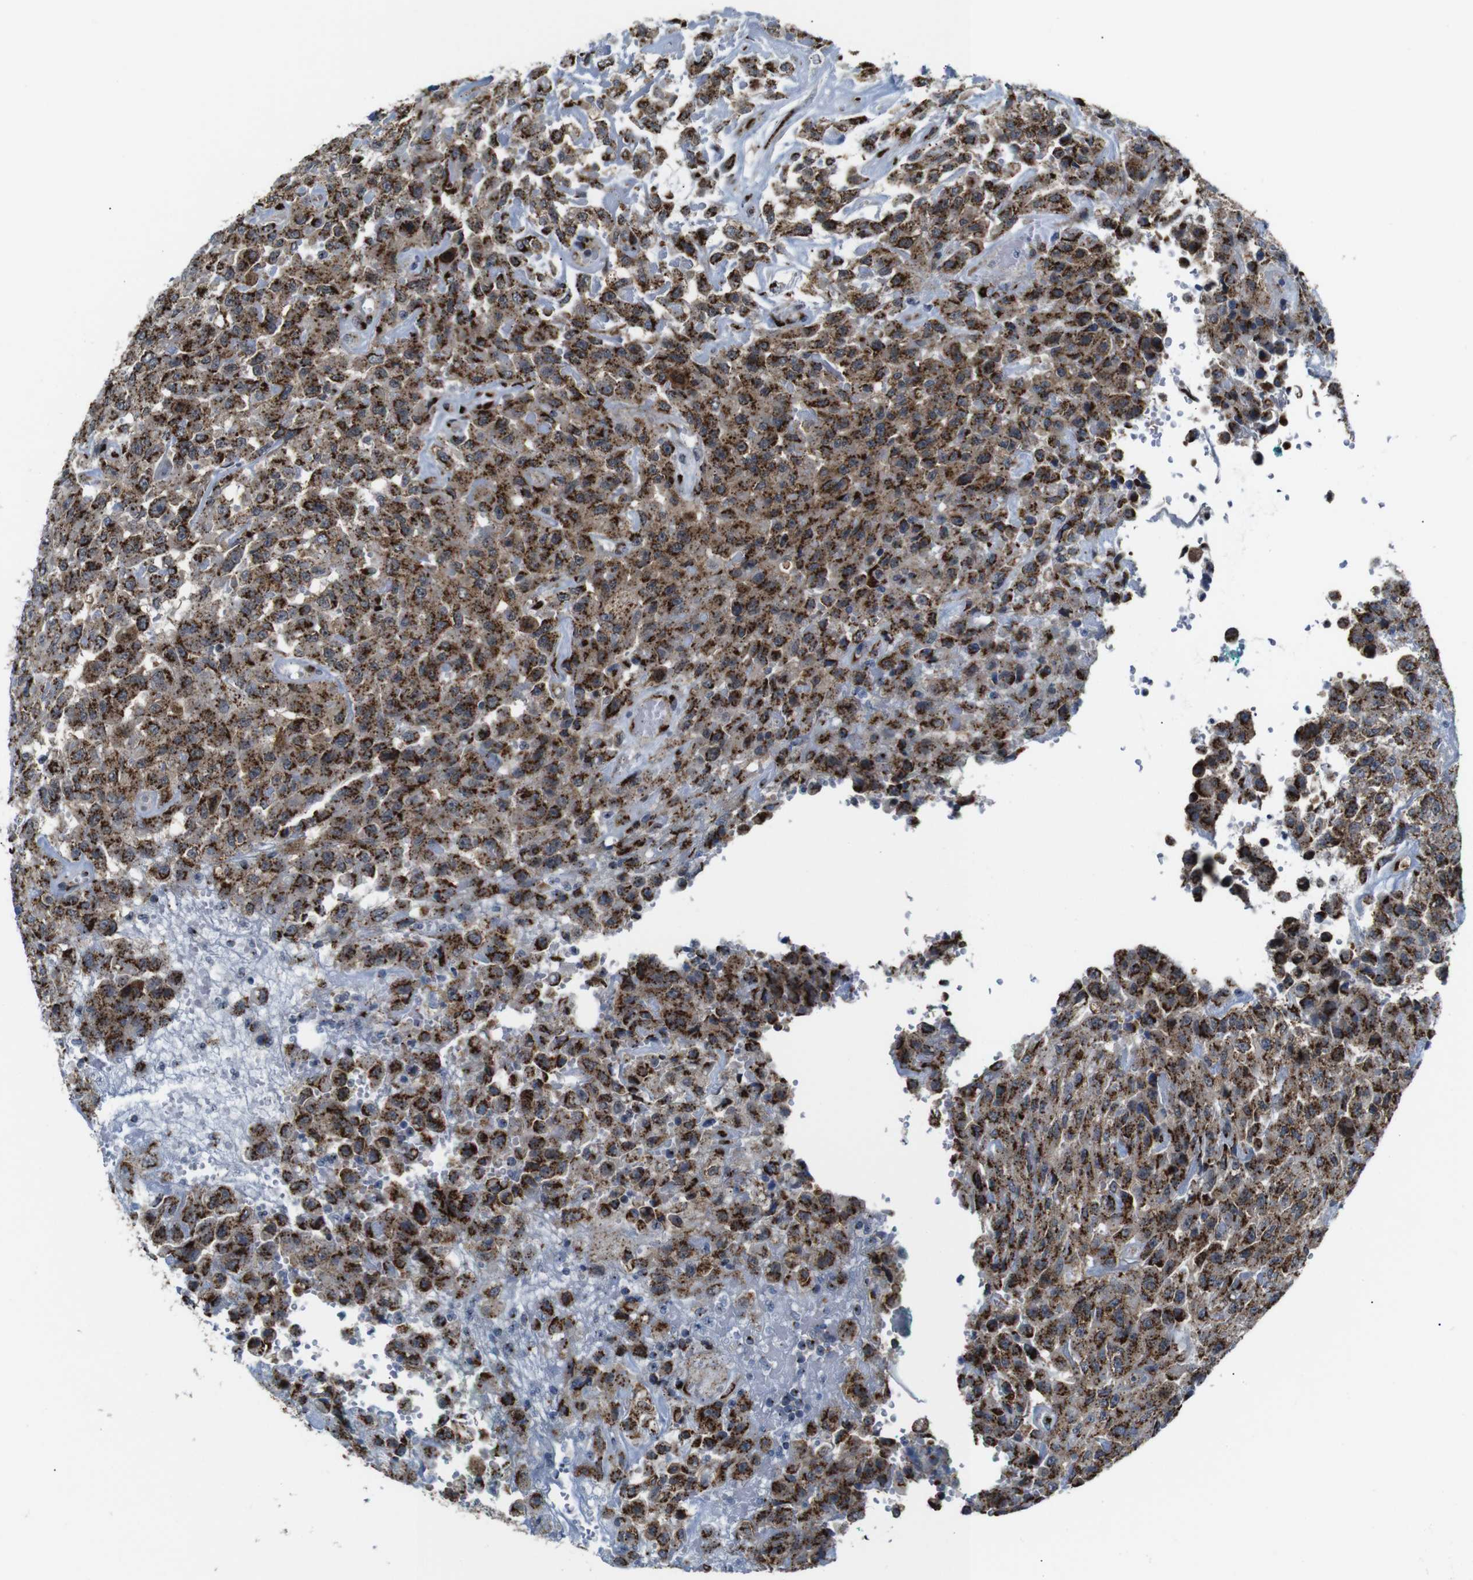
{"staining": {"intensity": "strong", "quantity": ">75%", "location": "cytoplasmic/membranous"}, "tissue": "urothelial cancer", "cell_type": "Tumor cells", "image_type": "cancer", "snomed": [{"axis": "morphology", "description": "Urothelial carcinoma, High grade"}, {"axis": "topography", "description": "Urinary bladder"}], "caption": "Protein expression analysis of human urothelial cancer reveals strong cytoplasmic/membranous expression in about >75% of tumor cells. Immunohistochemistry (ihc) stains the protein in brown and the nuclei are stained blue.", "gene": "TGOLN2", "patient": {"sex": "male", "age": 46}}